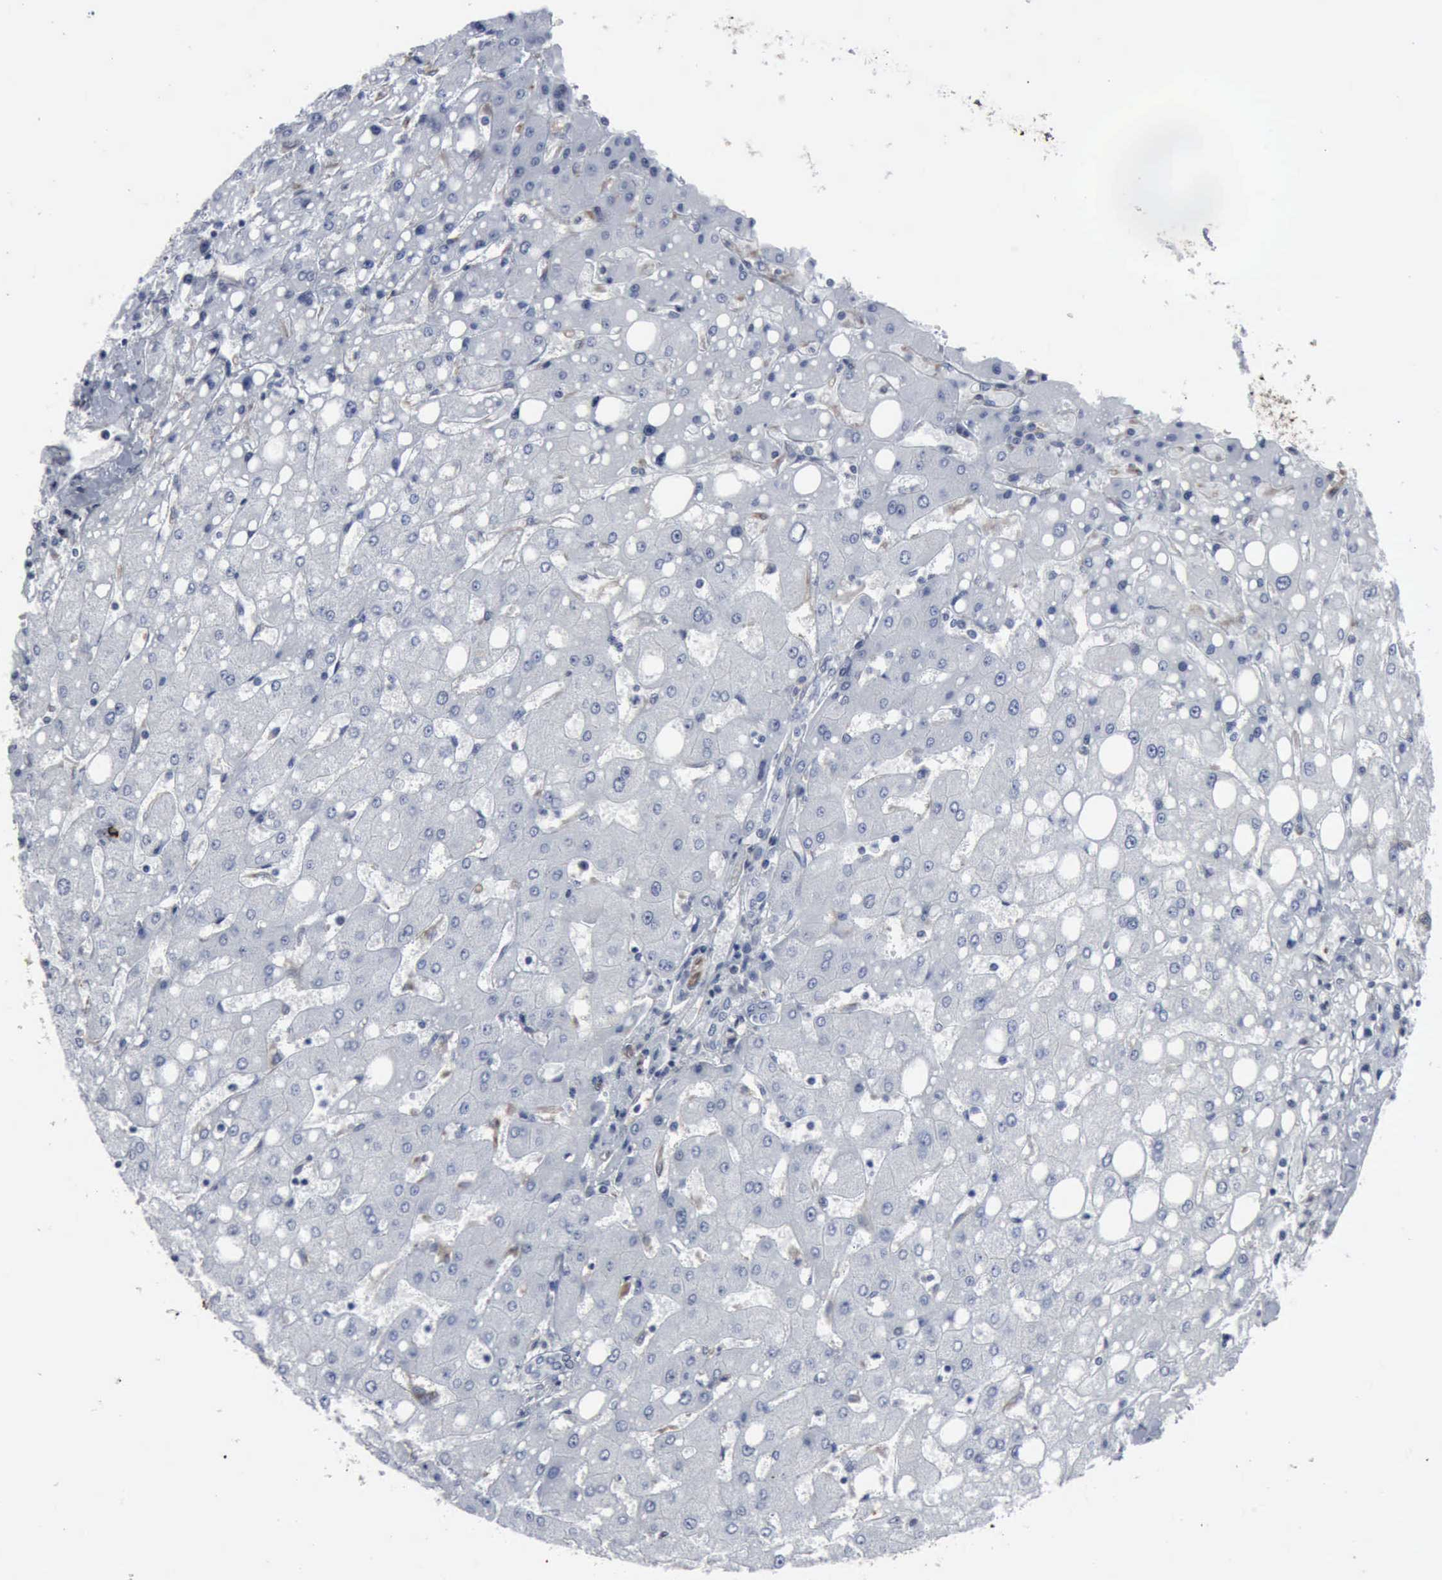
{"staining": {"intensity": "negative", "quantity": "none", "location": "none"}, "tissue": "liver", "cell_type": "Hepatocytes", "image_type": "normal", "snomed": [{"axis": "morphology", "description": "Normal tissue, NOS"}, {"axis": "topography", "description": "Liver"}], "caption": "The histopathology image reveals no staining of hepatocytes in normal liver. The staining is performed using DAB brown chromogen with nuclei counter-stained in using hematoxylin.", "gene": "CCNE1", "patient": {"sex": "male", "age": 49}}